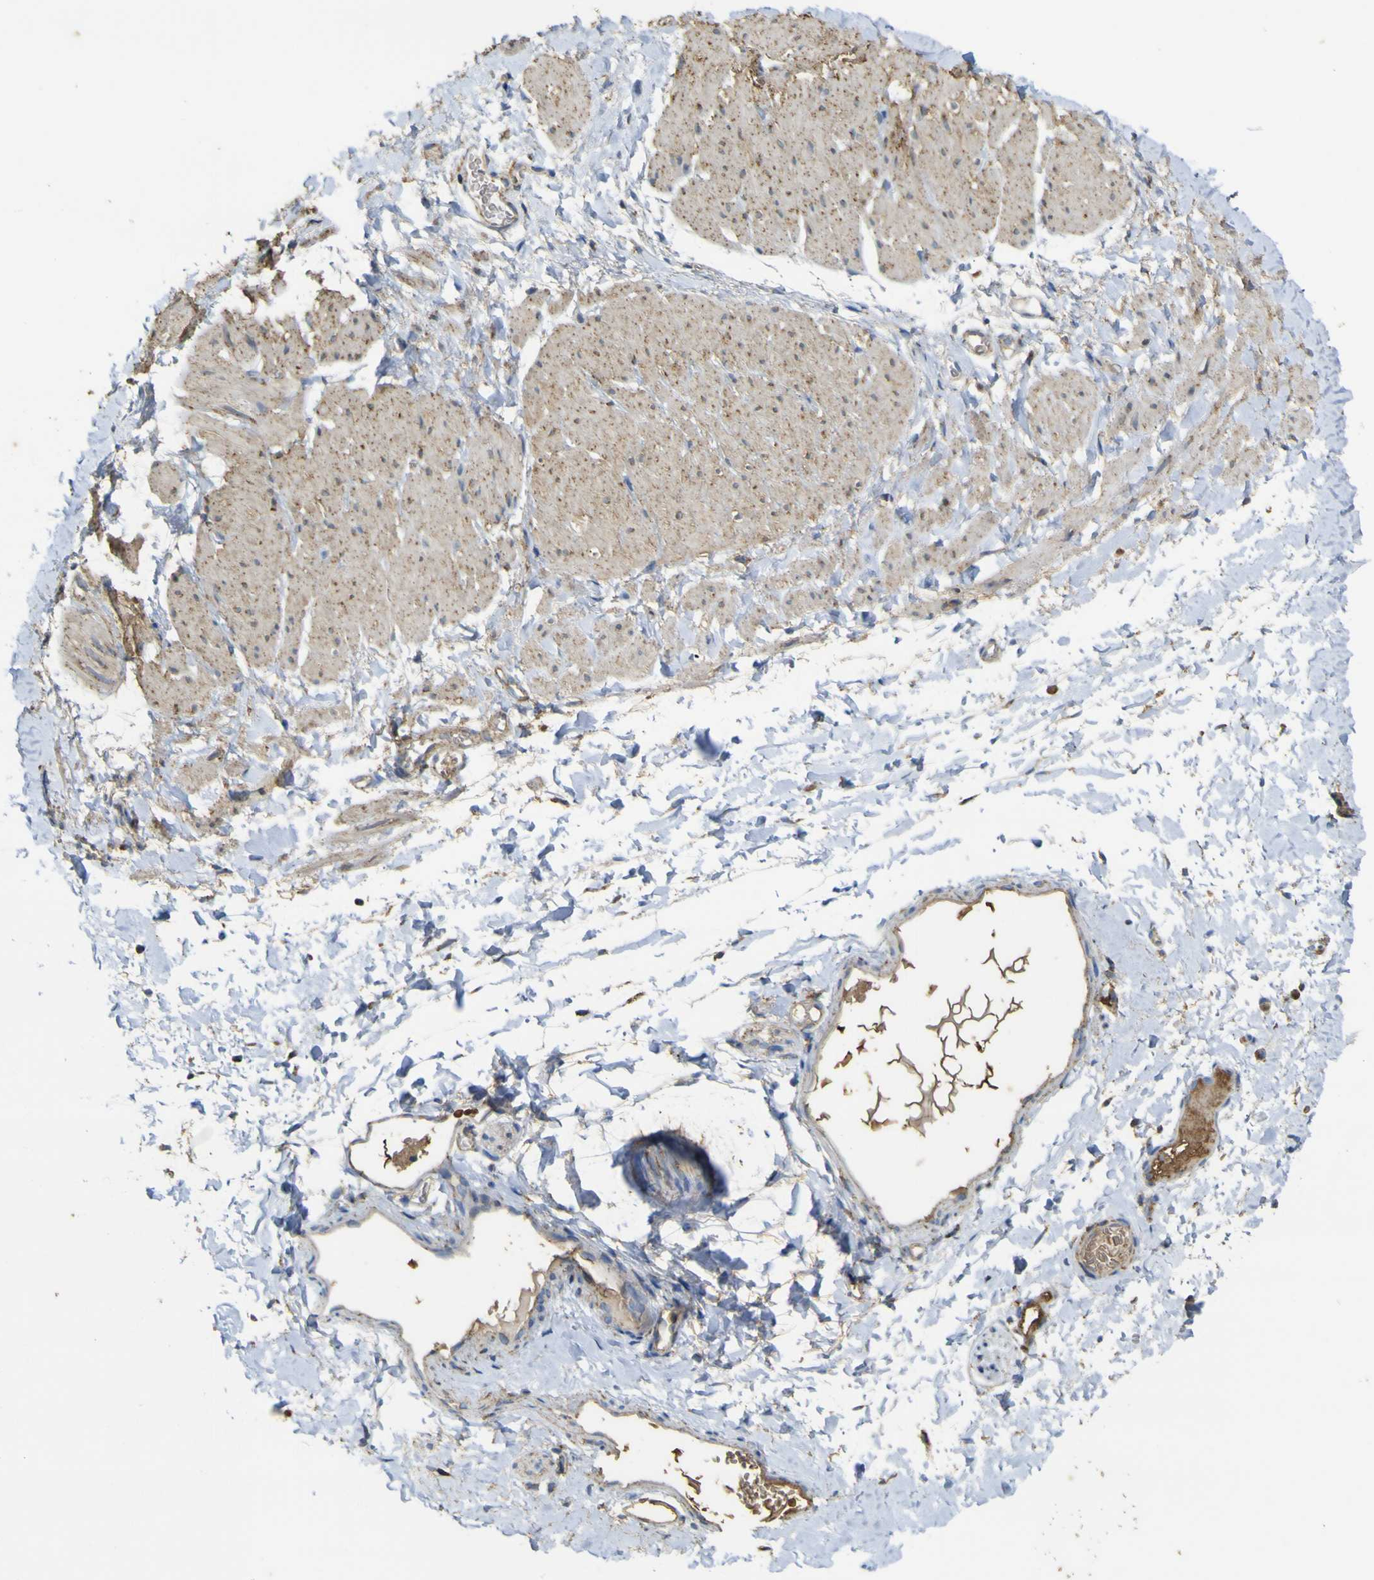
{"staining": {"intensity": "weak", "quantity": ">75%", "location": "cytoplasmic/membranous"}, "tissue": "smooth muscle", "cell_type": "Smooth muscle cells", "image_type": "normal", "snomed": [{"axis": "morphology", "description": "Normal tissue, NOS"}, {"axis": "topography", "description": "Smooth muscle"}], "caption": "Smooth muscle cells display low levels of weak cytoplasmic/membranous staining in about >75% of cells in unremarkable smooth muscle. The protein of interest is stained brown, and the nuclei are stained in blue (DAB (3,3'-diaminobenzidine) IHC with brightfield microscopy, high magnification).", "gene": "ACSL3", "patient": {"sex": "male", "age": 16}}